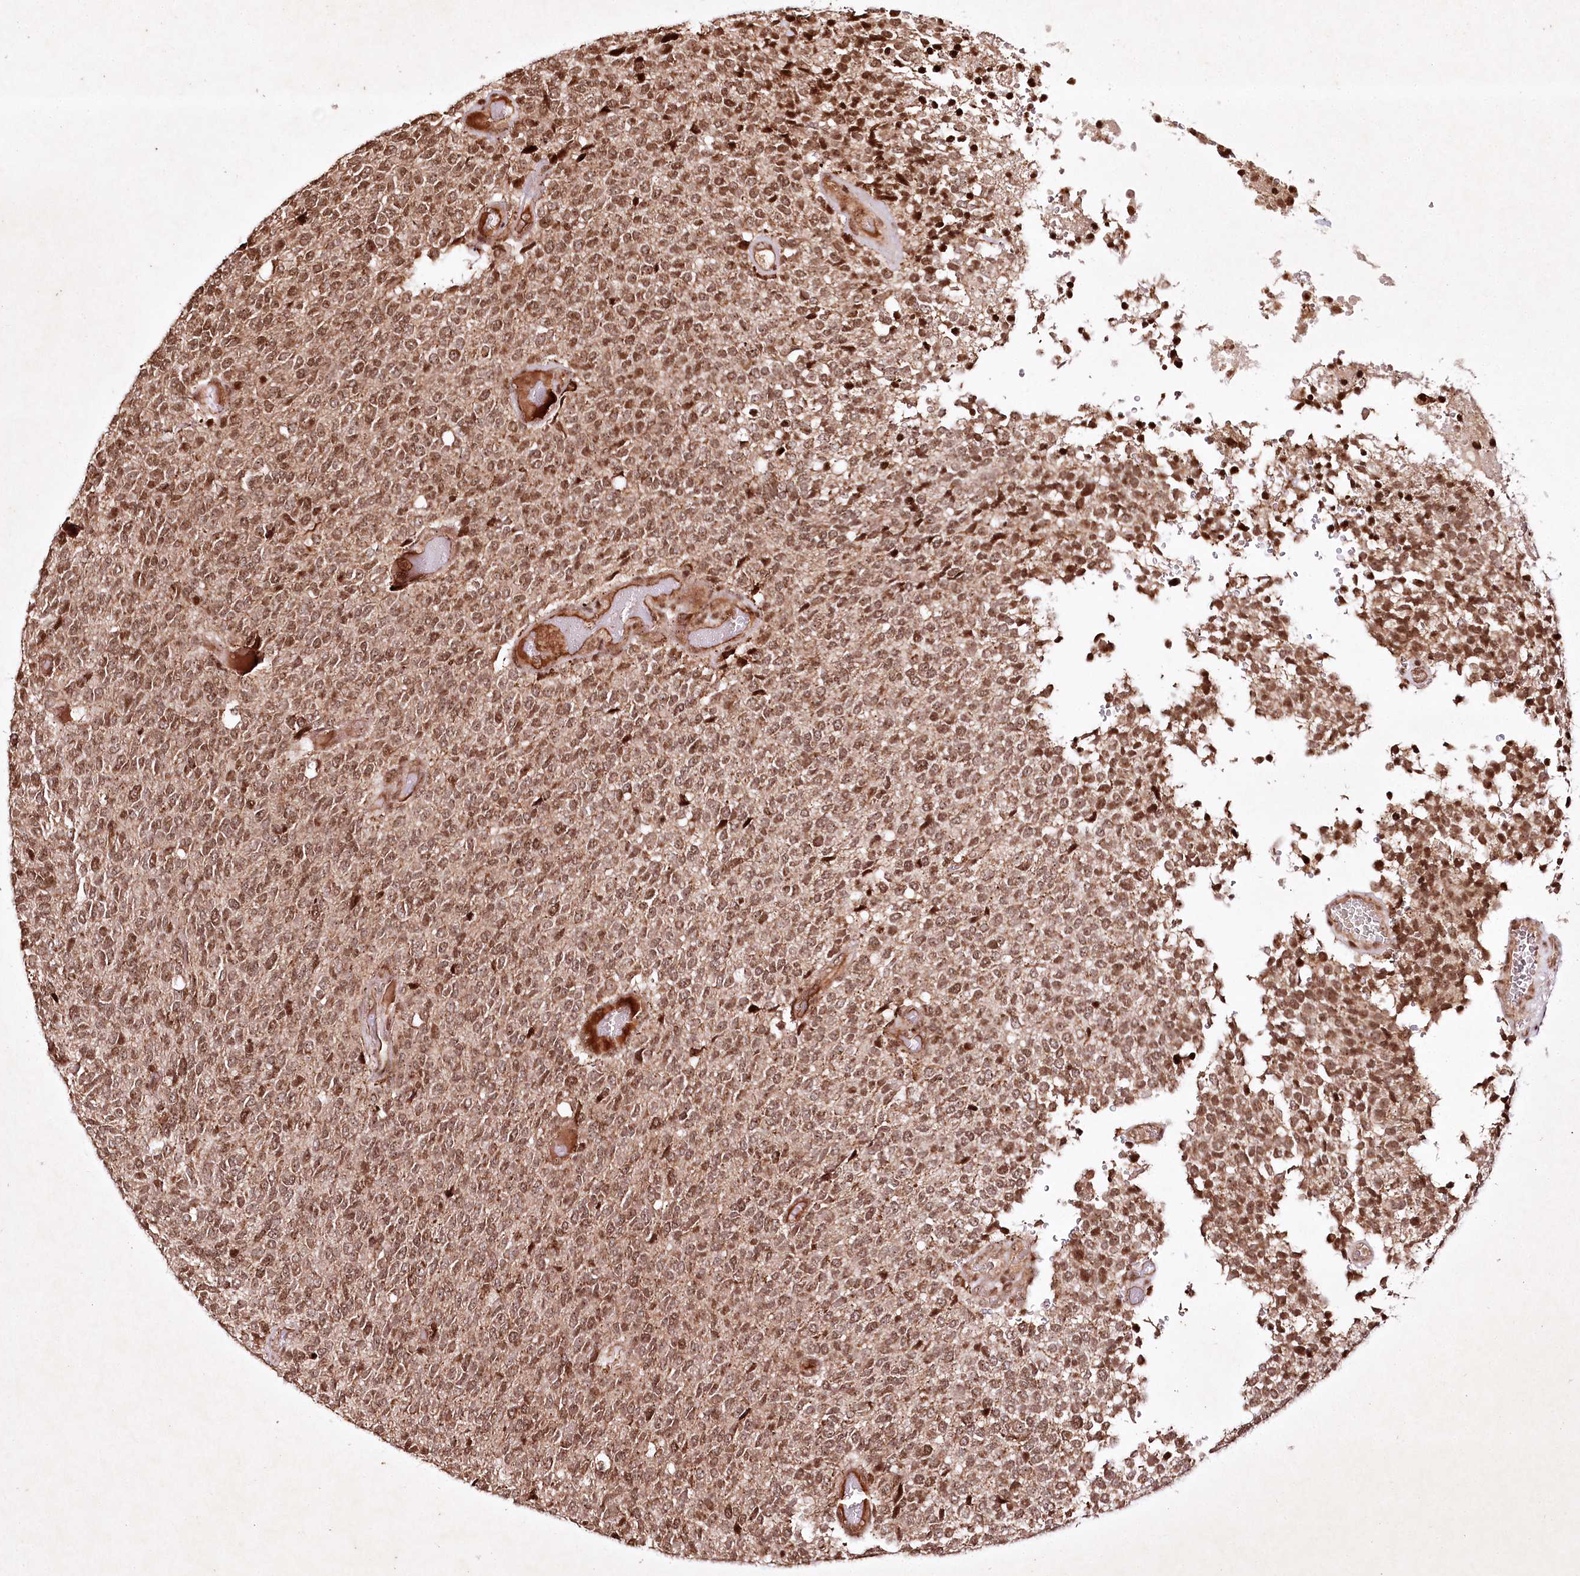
{"staining": {"intensity": "moderate", "quantity": ">75%", "location": "nuclear"}, "tissue": "glioma", "cell_type": "Tumor cells", "image_type": "cancer", "snomed": [{"axis": "morphology", "description": "Glioma, malignant, High grade"}, {"axis": "topography", "description": "pancreas cauda"}], "caption": "Protein analysis of glioma tissue exhibits moderate nuclear positivity in about >75% of tumor cells.", "gene": "CARM1", "patient": {"sex": "male", "age": 60}}